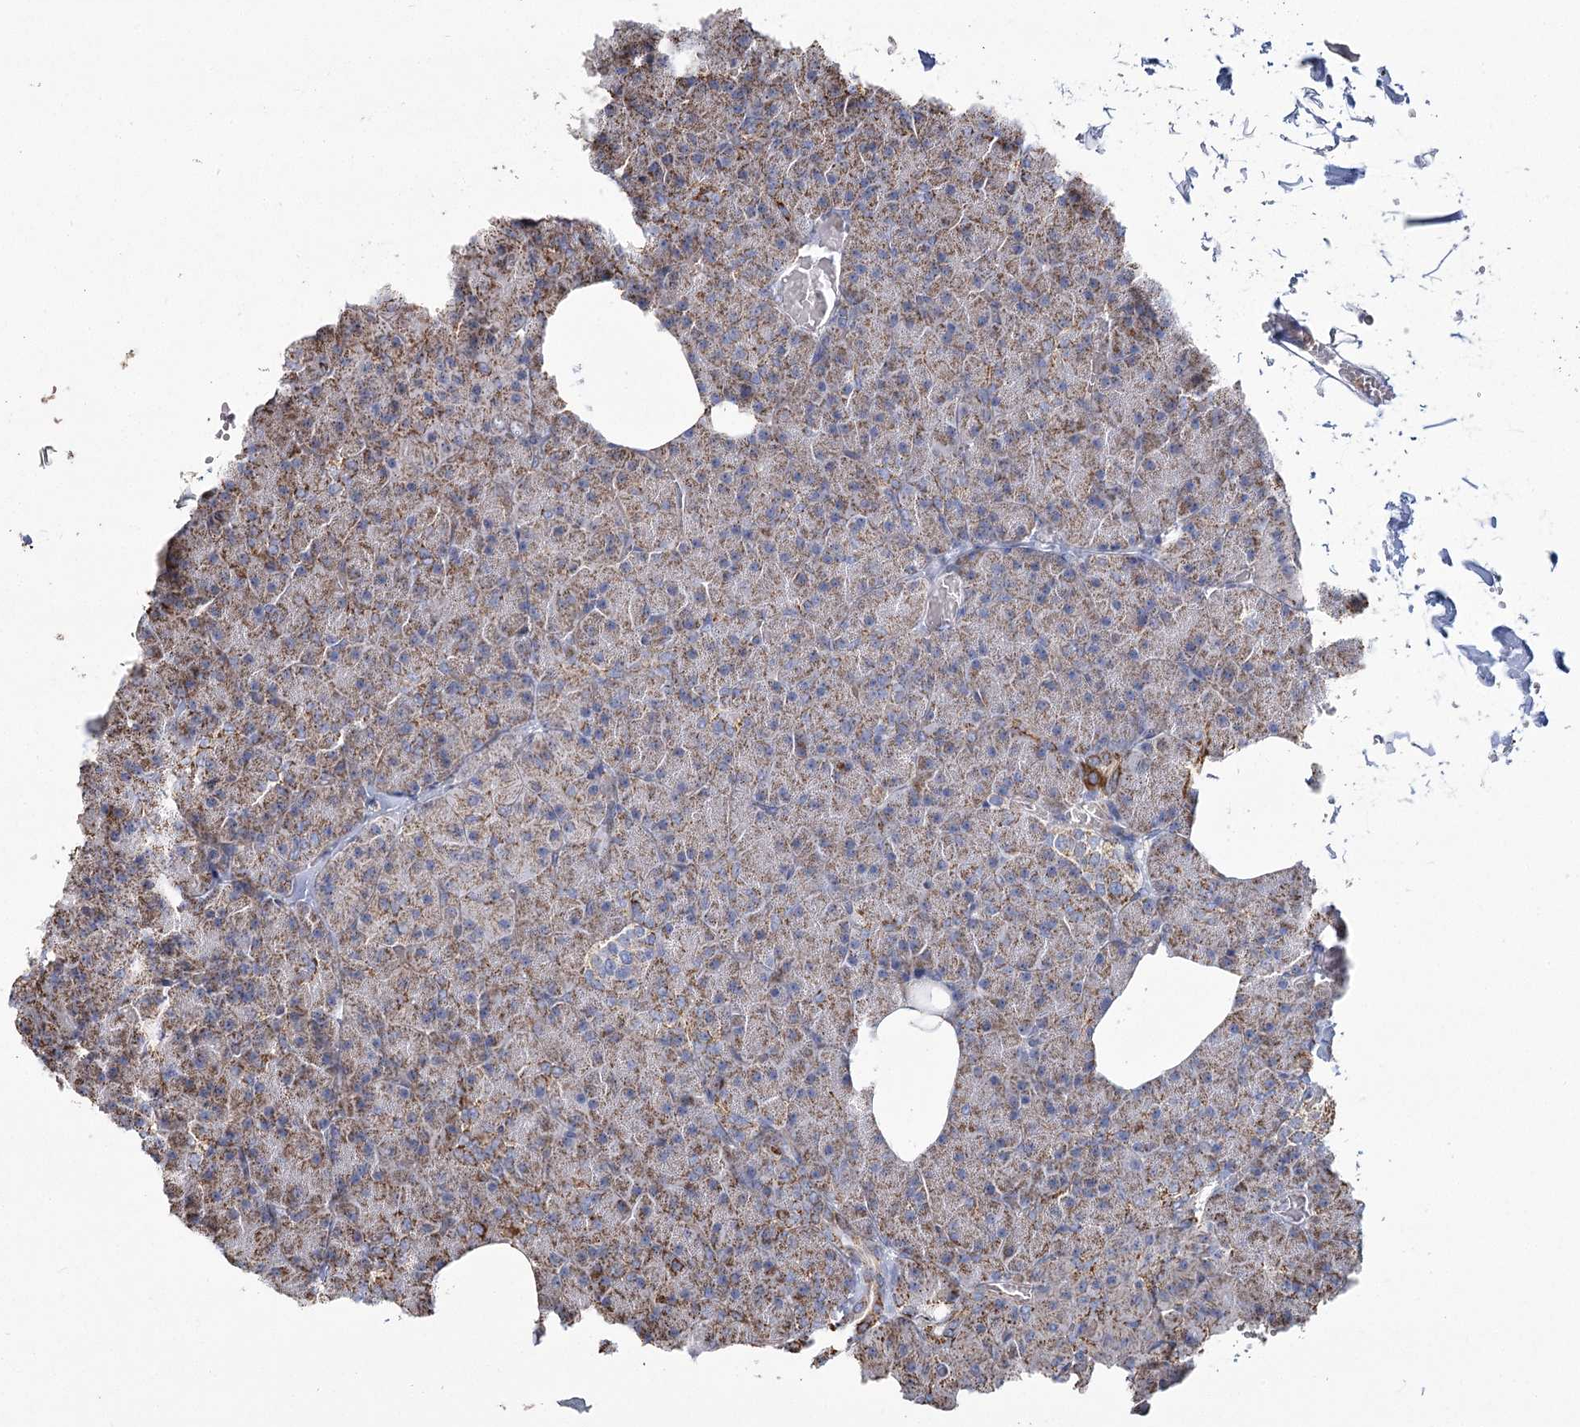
{"staining": {"intensity": "strong", "quantity": "25%-75%", "location": "cytoplasmic/membranous"}, "tissue": "pancreas", "cell_type": "Exocrine glandular cells", "image_type": "normal", "snomed": [{"axis": "morphology", "description": "Normal tissue, NOS"}, {"axis": "topography", "description": "Pancreas"}], "caption": "This micrograph exhibits benign pancreas stained with immunohistochemistry to label a protein in brown. The cytoplasmic/membranous of exocrine glandular cells show strong positivity for the protein. Nuclei are counter-stained blue.", "gene": "RANBP3L", "patient": {"sex": "female", "age": 35}}